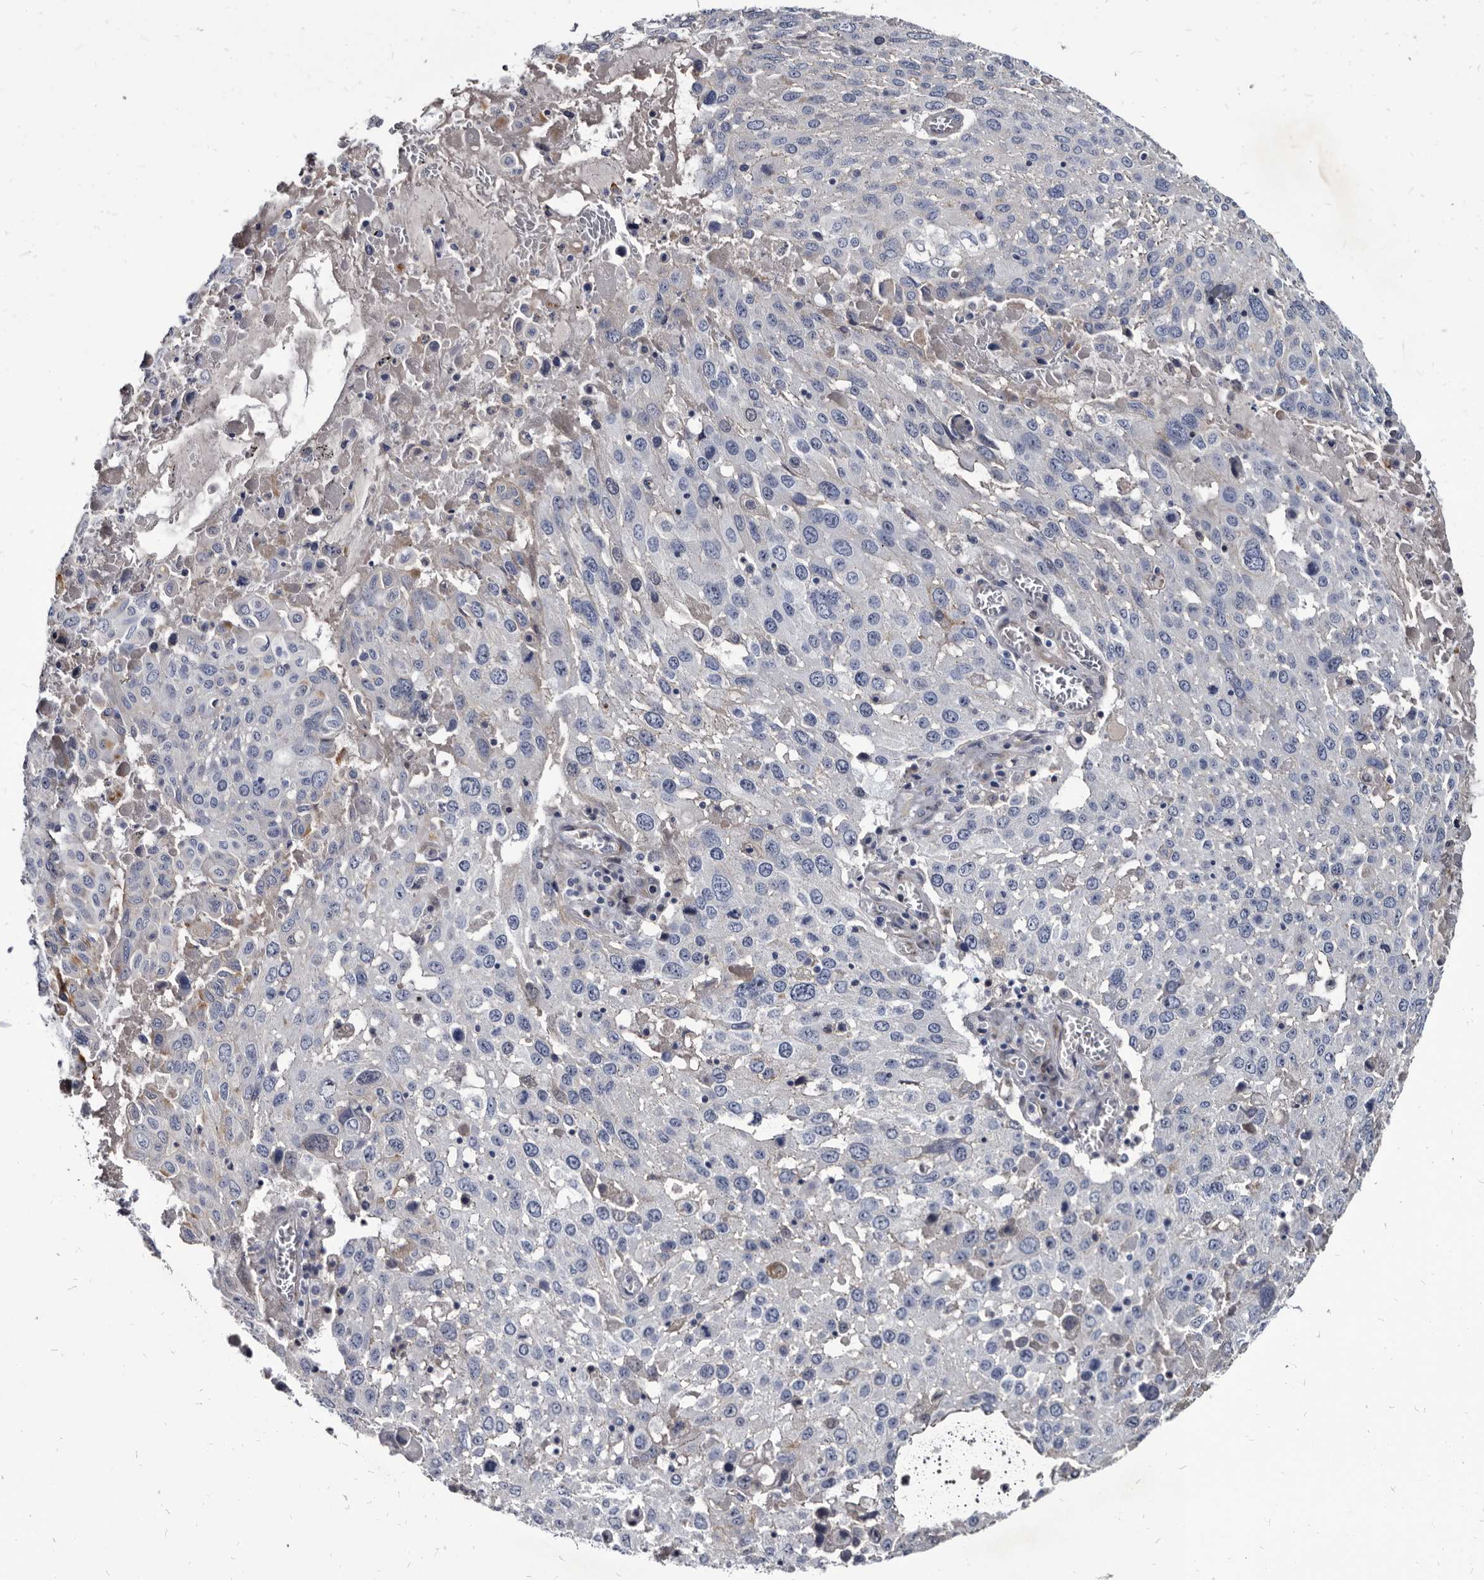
{"staining": {"intensity": "negative", "quantity": "none", "location": "none"}, "tissue": "lung cancer", "cell_type": "Tumor cells", "image_type": "cancer", "snomed": [{"axis": "morphology", "description": "Squamous cell carcinoma, NOS"}, {"axis": "topography", "description": "Lung"}], "caption": "High magnification brightfield microscopy of lung squamous cell carcinoma stained with DAB (brown) and counterstained with hematoxylin (blue): tumor cells show no significant staining.", "gene": "PRSS8", "patient": {"sex": "male", "age": 65}}